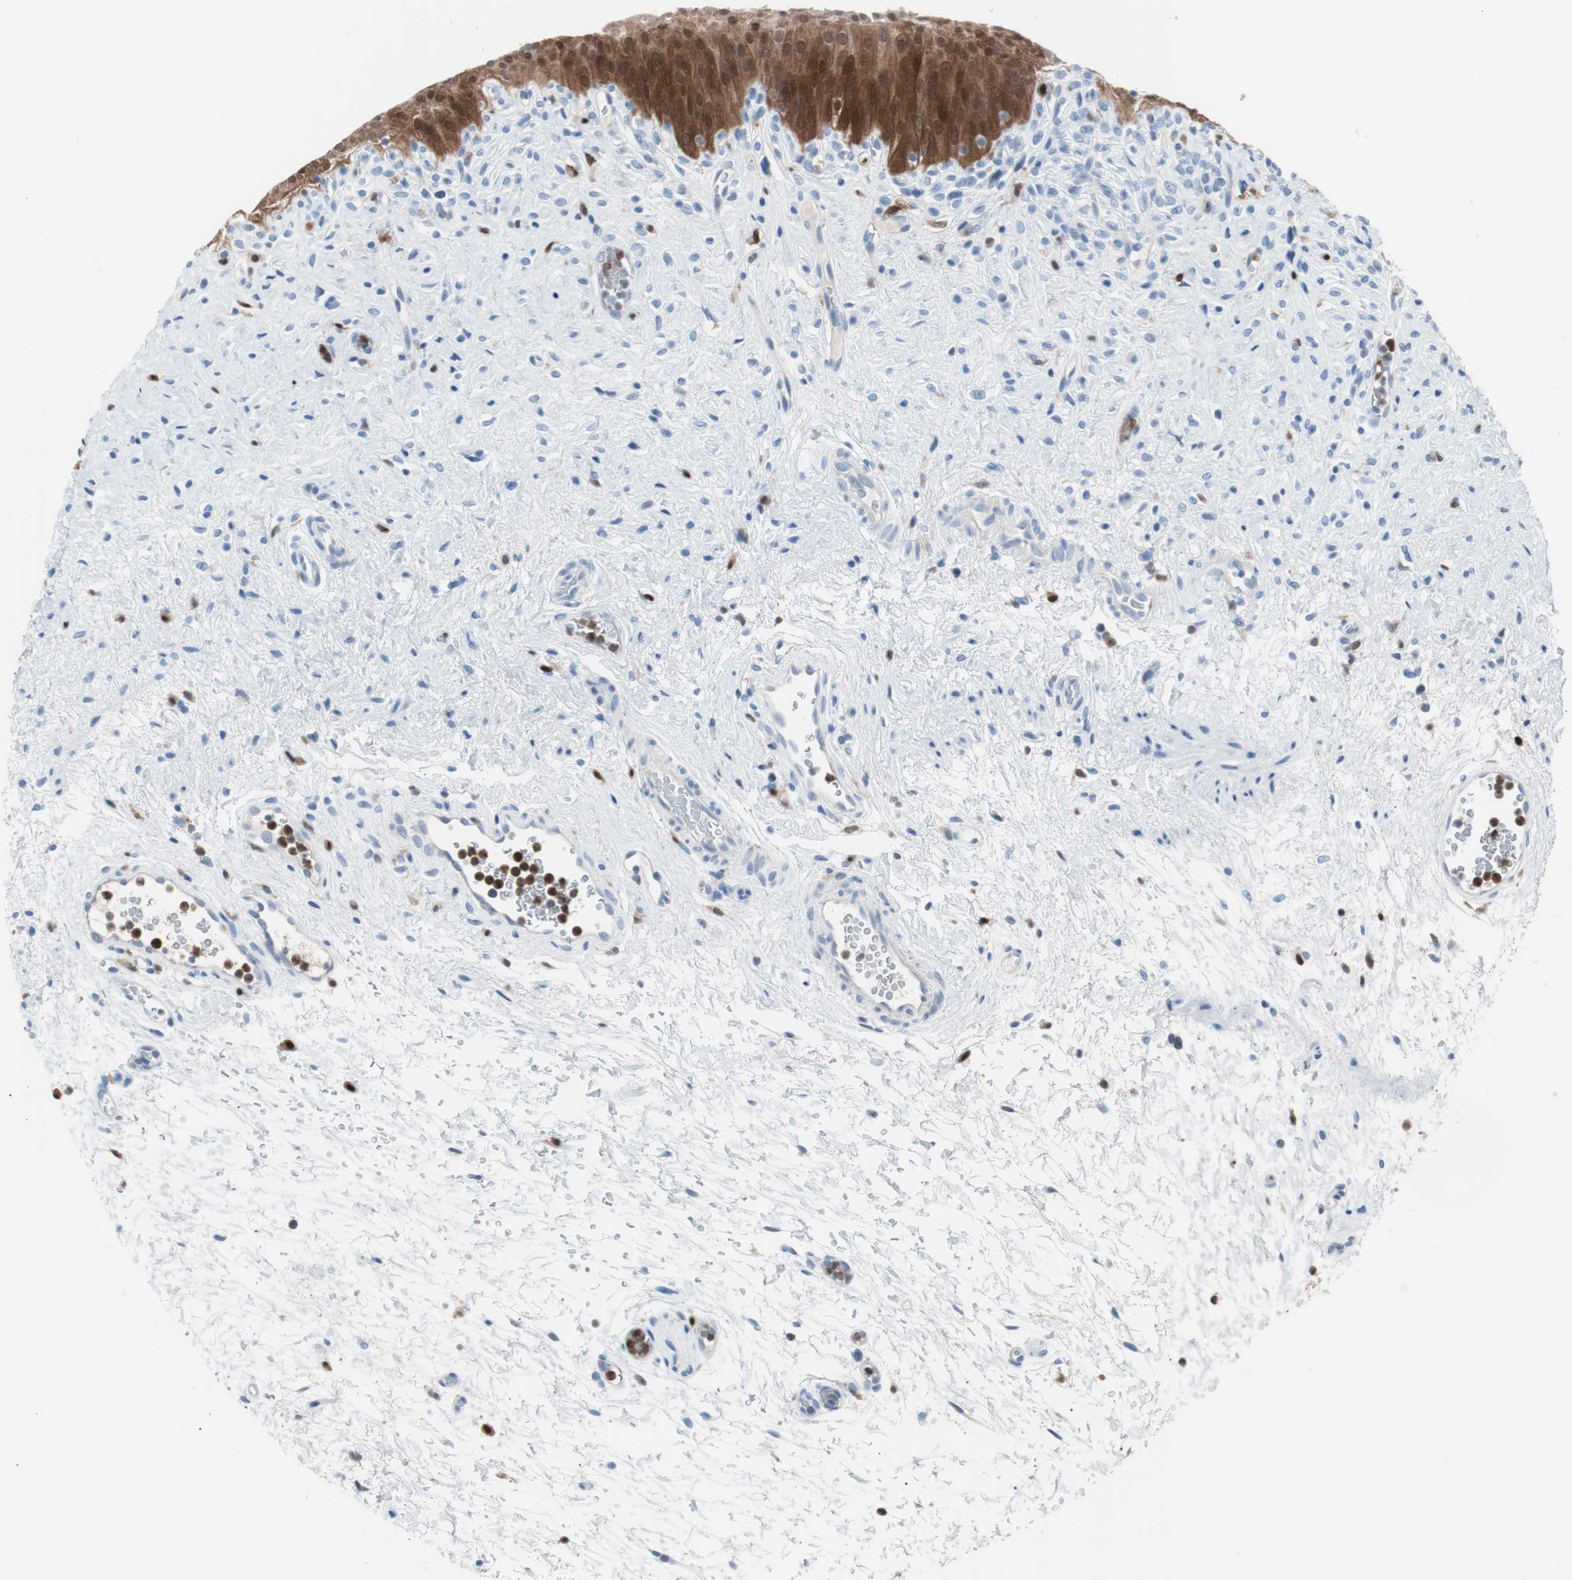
{"staining": {"intensity": "strong", "quantity": ">75%", "location": "cytoplasmic/membranous,nuclear"}, "tissue": "urinary bladder", "cell_type": "Urothelial cells", "image_type": "normal", "snomed": [{"axis": "morphology", "description": "Normal tissue, NOS"}, {"axis": "morphology", "description": "Urothelial carcinoma, High grade"}, {"axis": "topography", "description": "Urinary bladder"}], "caption": "Strong cytoplasmic/membranous,nuclear staining for a protein is seen in about >75% of urothelial cells of normal urinary bladder using immunohistochemistry (IHC).", "gene": "IL18", "patient": {"sex": "male", "age": 46}}